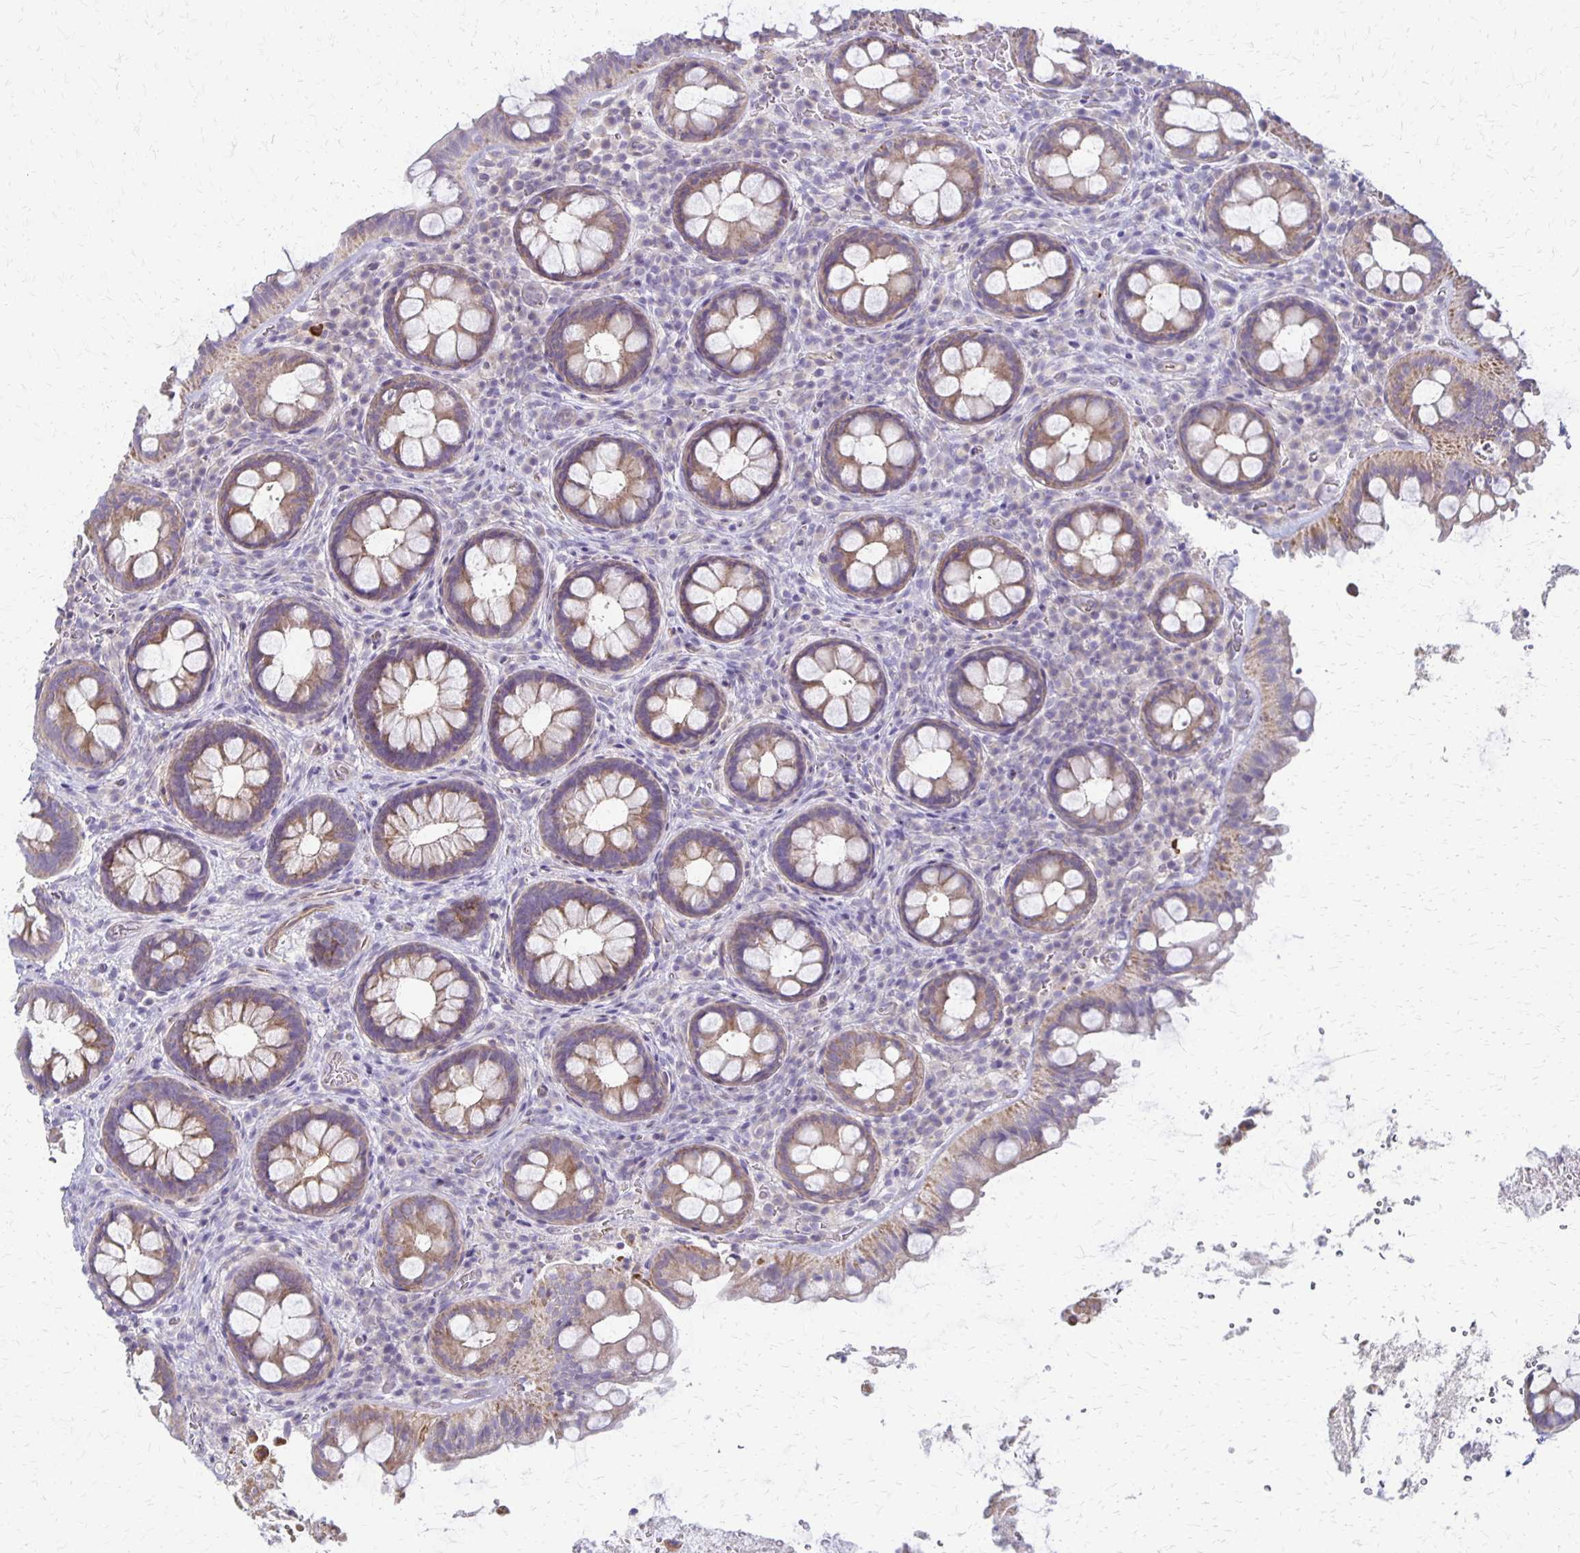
{"staining": {"intensity": "moderate", "quantity": ">75%", "location": "cytoplasmic/membranous"}, "tissue": "rectum", "cell_type": "Glandular cells", "image_type": "normal", "snomed": [{"axis": "morphology", "description": "Normal tissue, NOS"}, {"axis": "topography", "description": "Rectum"}], "caption": "Immunohistochemistry photomicrograph of unremarkable rectum: human rectum stained using immunohistochemistry (IHC) demonstrates medium levels of moderate protein expression localized specifically in the cytoplasmic/membranous of glandular cells, appearing as a cytoplasmic/membranous brown color.", "gene": "RHOC", "patient": {"sex": "female", "age": 69}}